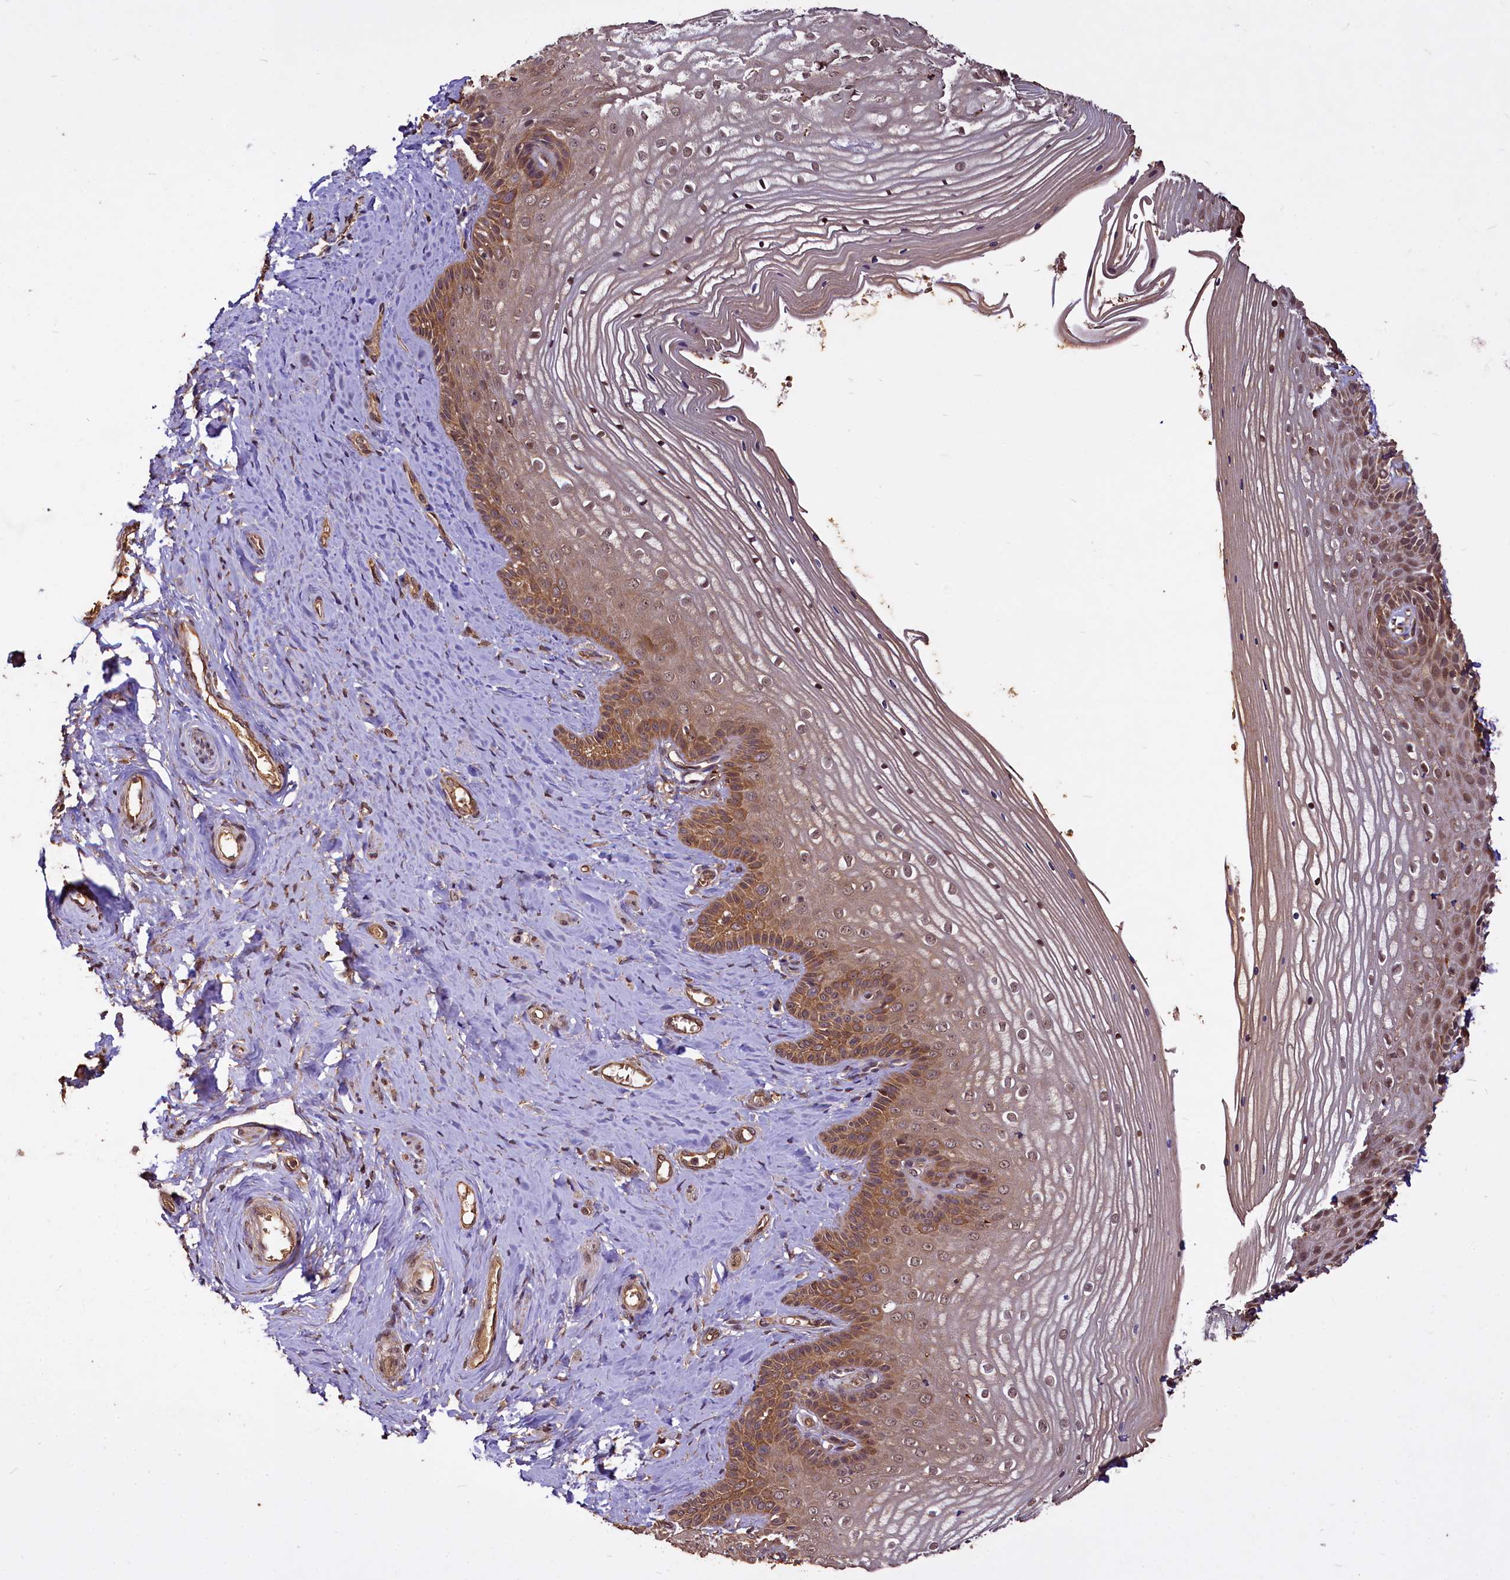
{"staining": {"intensity": "moderate", "quantity": ">75%", "location": "cytoplasmic/membranous,nuclear"}, "tissue": "vagina", "cell_type": "Squamous epithelial cells", "image_type": "normal", "snomed": [{"axis": "morphology", "description": "Normal tissue, NOS"}, {"axis": "topography", "description": "Vagina"}, {"axis": "topography", "description": "Cervix"}], "caption": "Vagina stained with IHC shows moderate cytoplasmic/membranous,nuclear staining in approximately >75% of squamous epithelial cells. Immunohistochemistry stains the protein of interest in brown and the nuclei are stained blue.", "gene": "VPS51", "patient": {"sex": "female", "age": 40}}